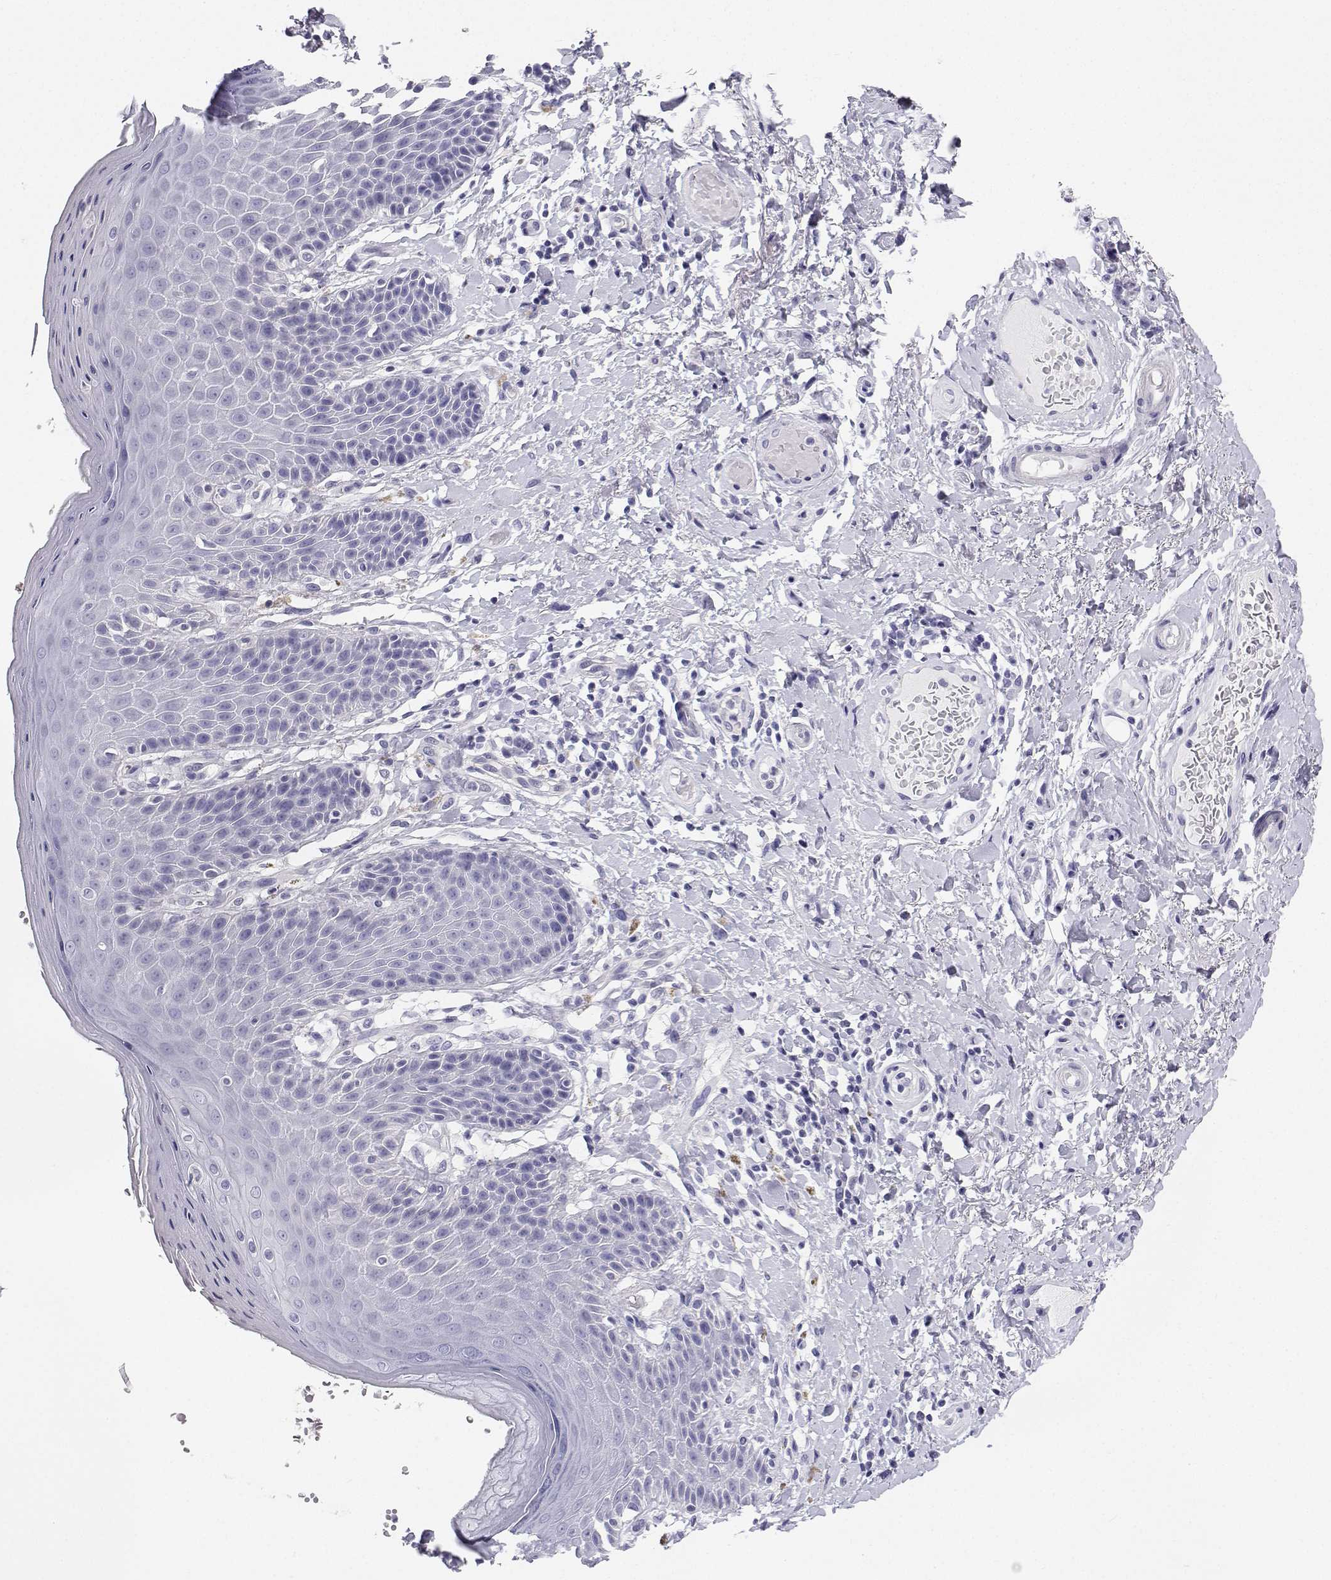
{"staining": {"intensity": "negative", "quantity": "none", "location": "none"}, "tissue": "skin", "cell_type": "Epidermal cells", "image_type": "normal", "snomed": [{"axis": "morphology", "description": "Normal tissue, NOS"}, {"axis": "topography", "description": "Anal"}, {"axis": "topography", "description": "Peripheral nerve tissue"}], "caption": "Immunohistochemistry (IHC) of benign skin reveals no staining in epidermal cells.", "gene": "BHMT", "patient": {"sex": "male", "age": 51}}